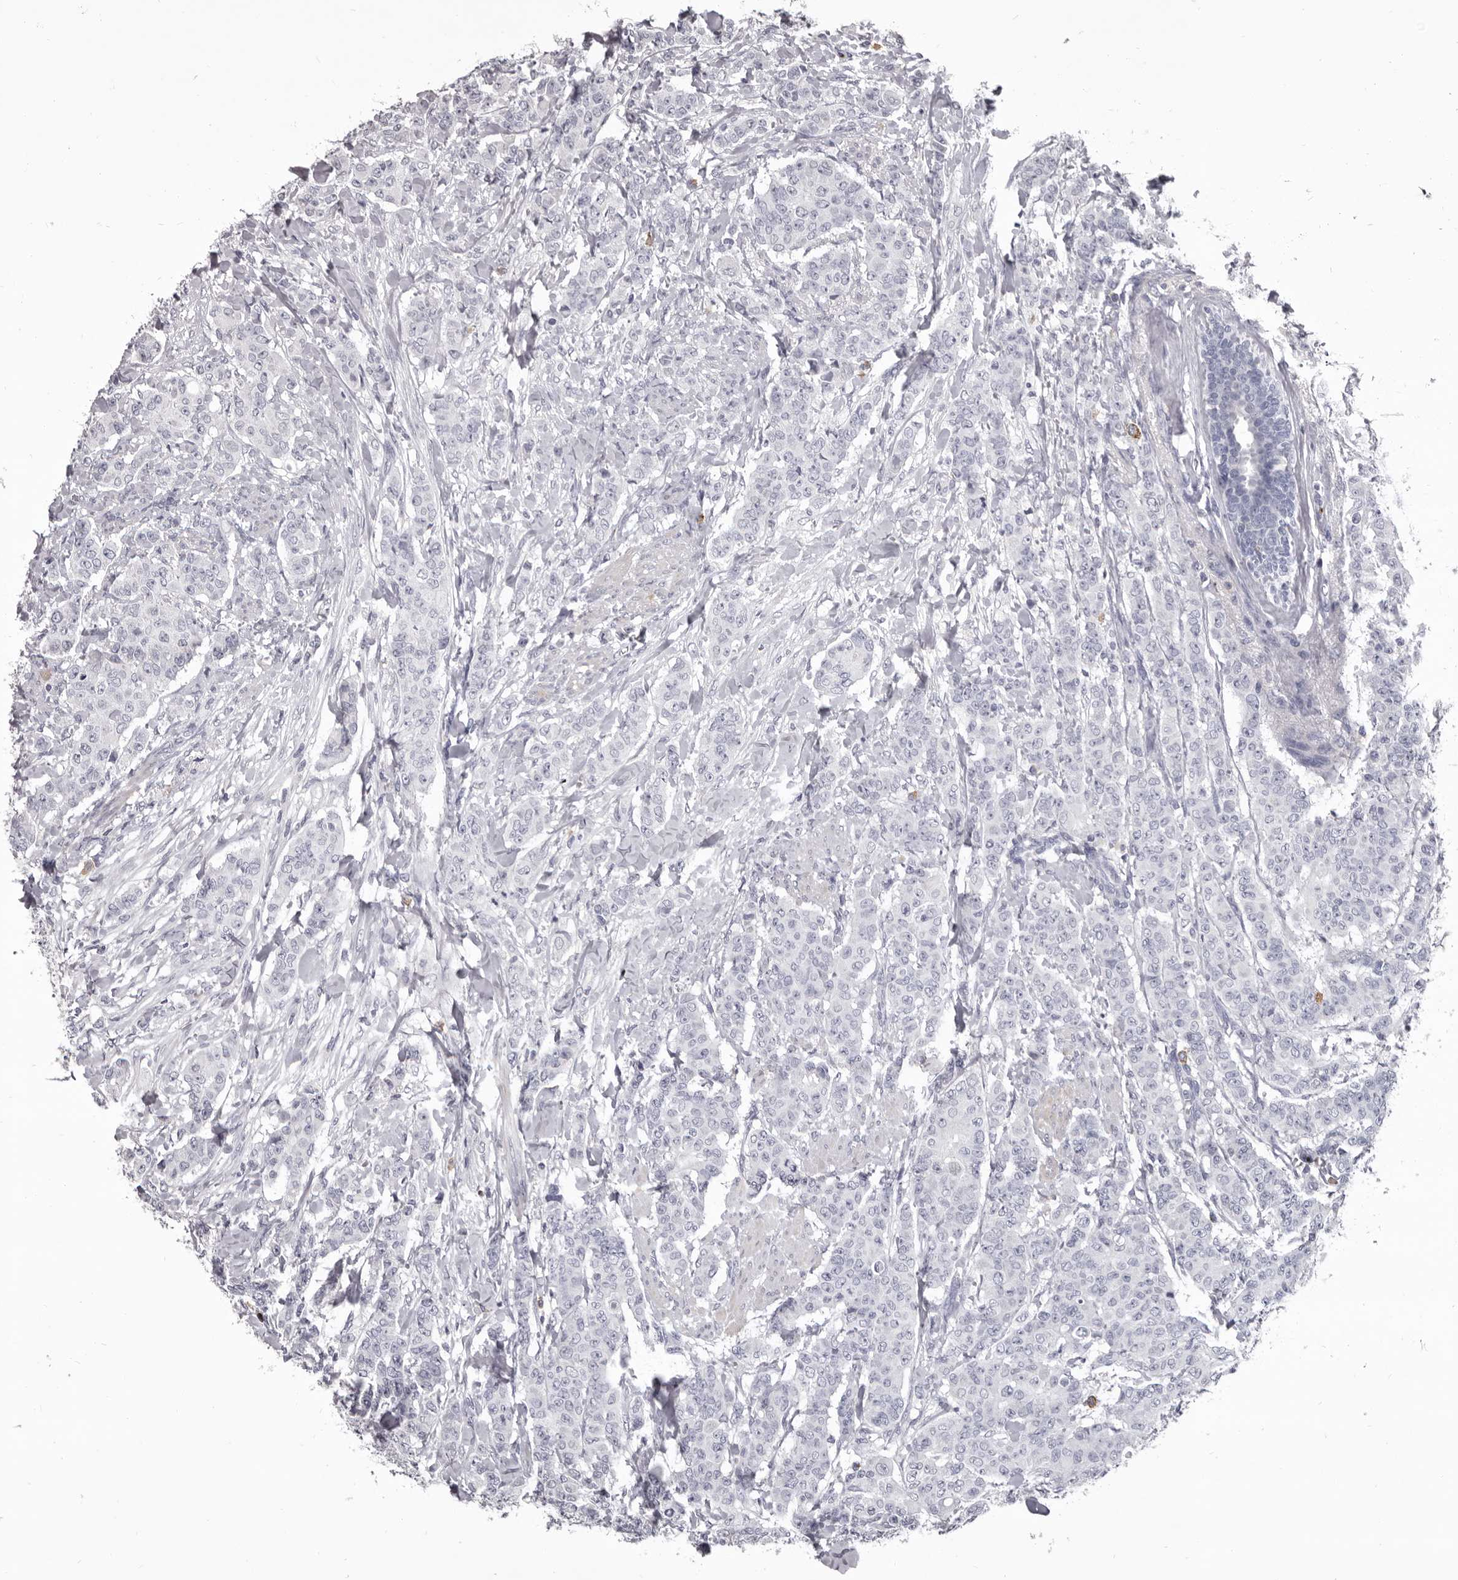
{"staining": {"intensity": "negative", "quantity": "none", "location": "none"}, "tissue": "breast cancer", "cell_type": "Tumor cells", "image_type": "cancer", "snomed": [{"axis": "morphology", "description": "Duct carcinoma"}, {"axis": "topography", "description": "Breast"}], "caption": "A high-resolution photomicrograph shows immunohistochemistry (IHC) staining of breast invasive ductal carcinoma, which reveals no significant expression in tumor cells.", "gene": "GZMH", "patient": {"sex": "female", "age": 40}}